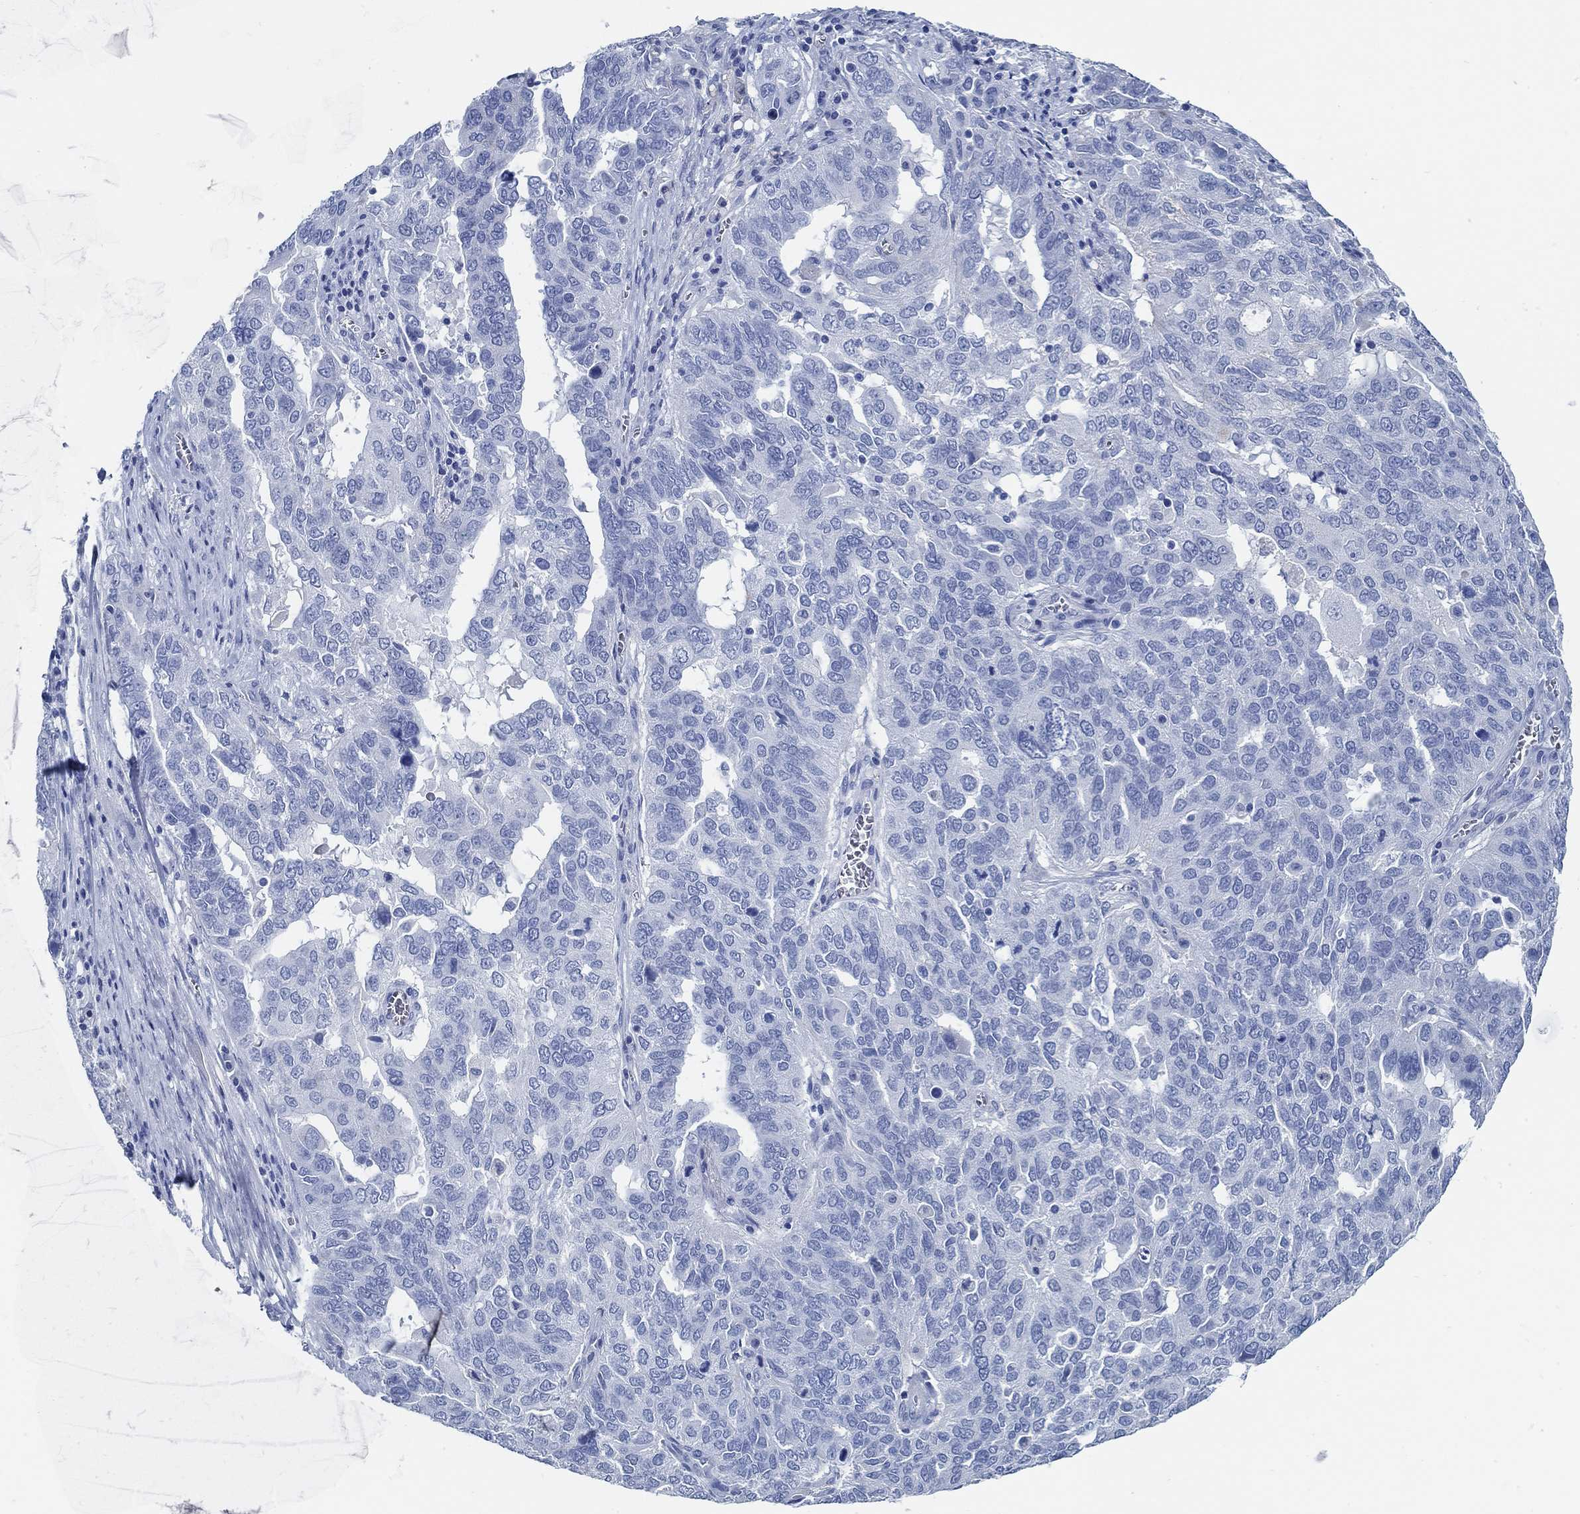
{"staining": {"intensity": "negative", "quantity": "none", "location": "none"}, "tissue": "ovarian cancer", "cell_type": "Tumor cells", "image_type": "cancer", "snomed": [{"axis": "morphology", "description": "Carcinoma, endometroid"}, {"axis": "topography", "description": "Soft tissue"}, {"axis": "topography", "description": "Ovary"}], "caption": "High power microscopy image of an immunohistochemistry micrograph of ovarian cancer, revealing no significant positivity in tumor cells.", "gene": "SLC45A1", "patient": {"sex": "female", "age": 52}}